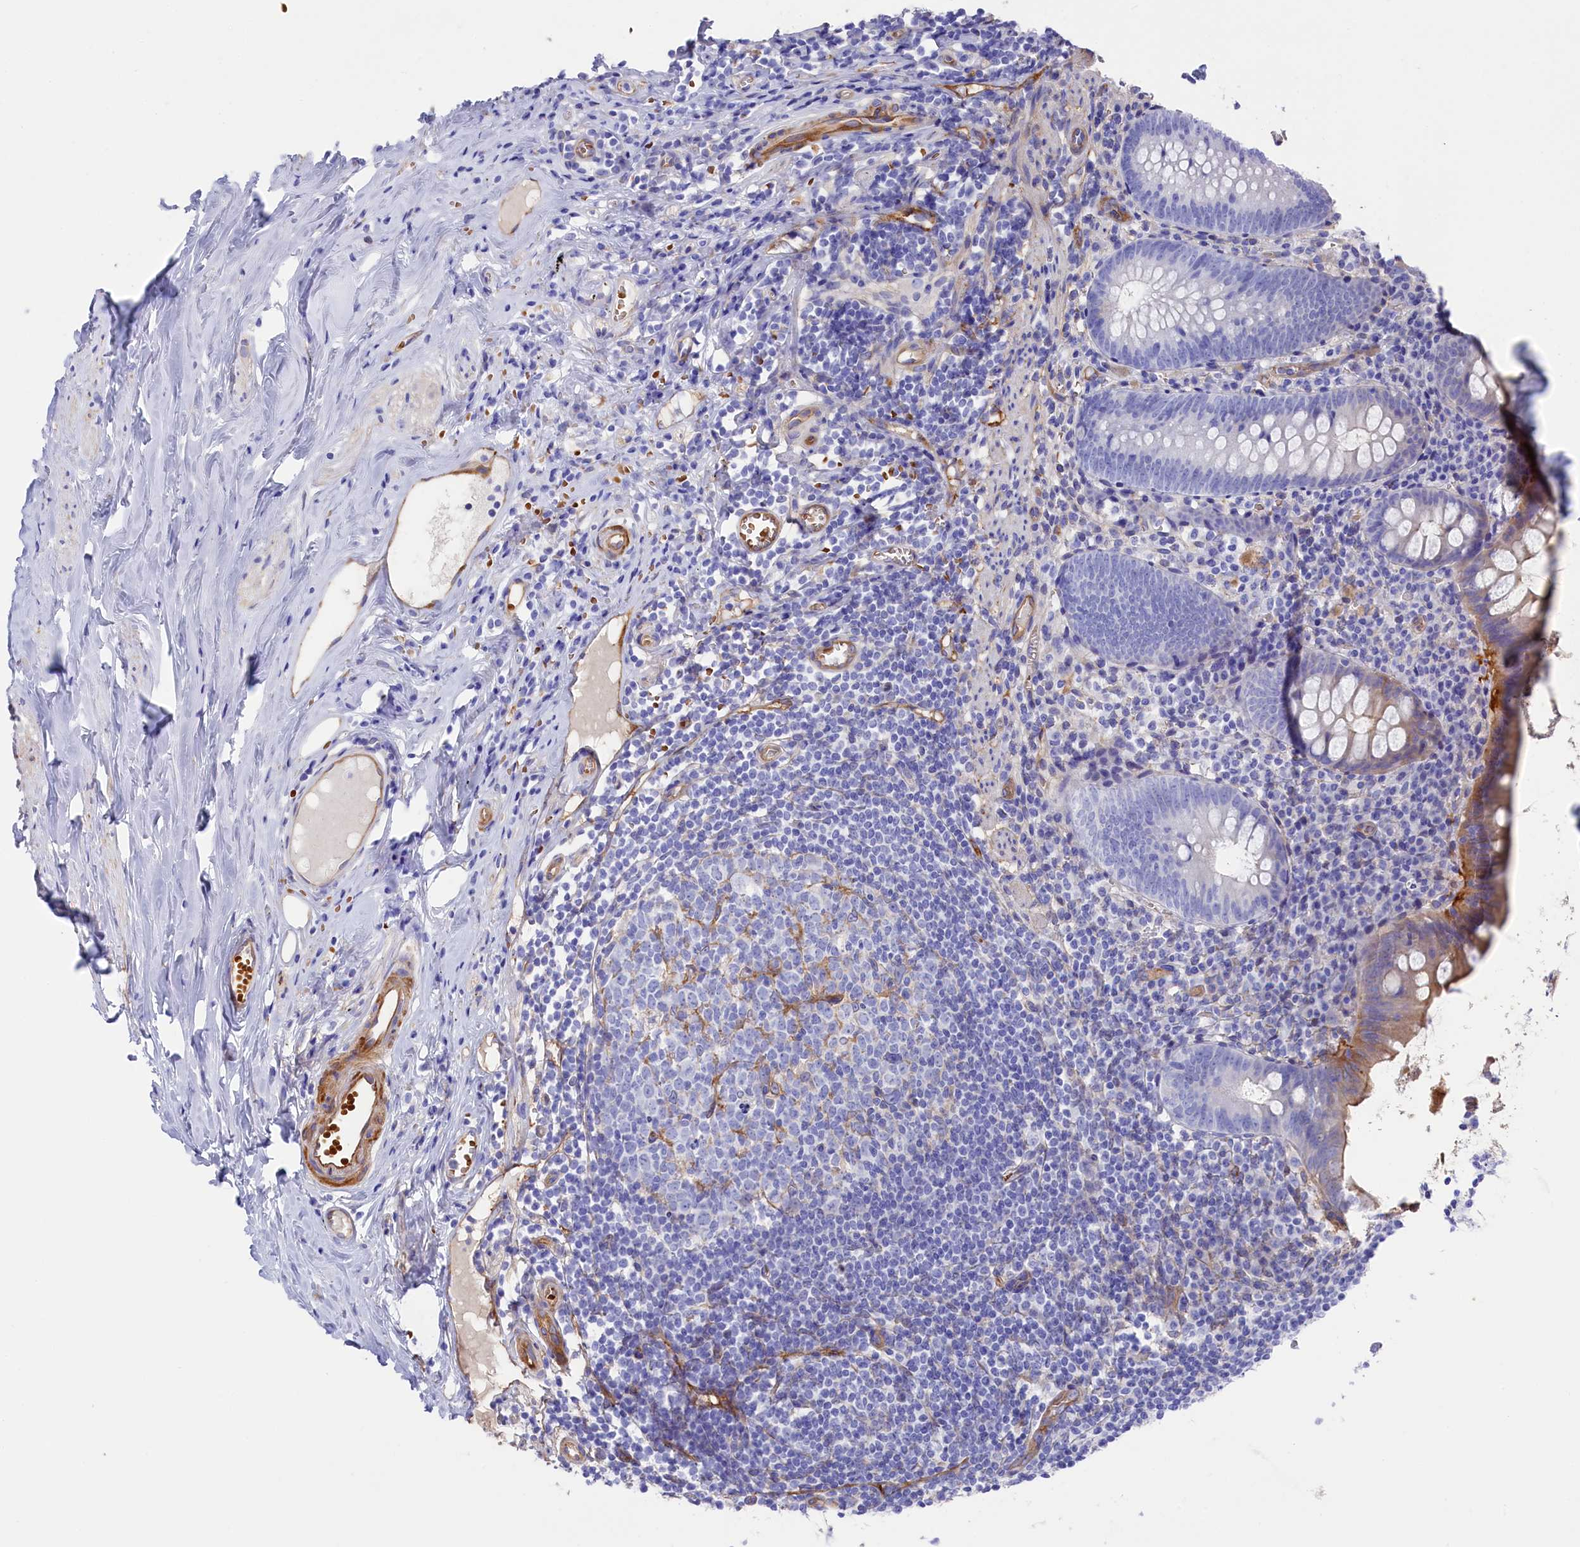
{"staining": {"intensity": "moderate", "quantity": "<25%", "location": "cytoplasmic/membranous"}, "tissue": "appendix", "cell_type": "Glandular cells", "image_type": "normal", "snomed": [{"axis": "morphology", "description": "Normal tissue, NOS"}, {"axis": "topography", "description": "Appendix"}], "caption": "IHC (DAB) staining of normal appendix exhibits moderate cytoplasmic/membranous protein positivity in about <25% of glandular cells. The staining is performed using DAB (3,3'-diaminobenzidine) brown chromogen to label protein expression. The nuclei are counter-stained blue using hematoxylin.", "gene": "LHFPL4", "patient": {"sex": "female", "age": 51}}